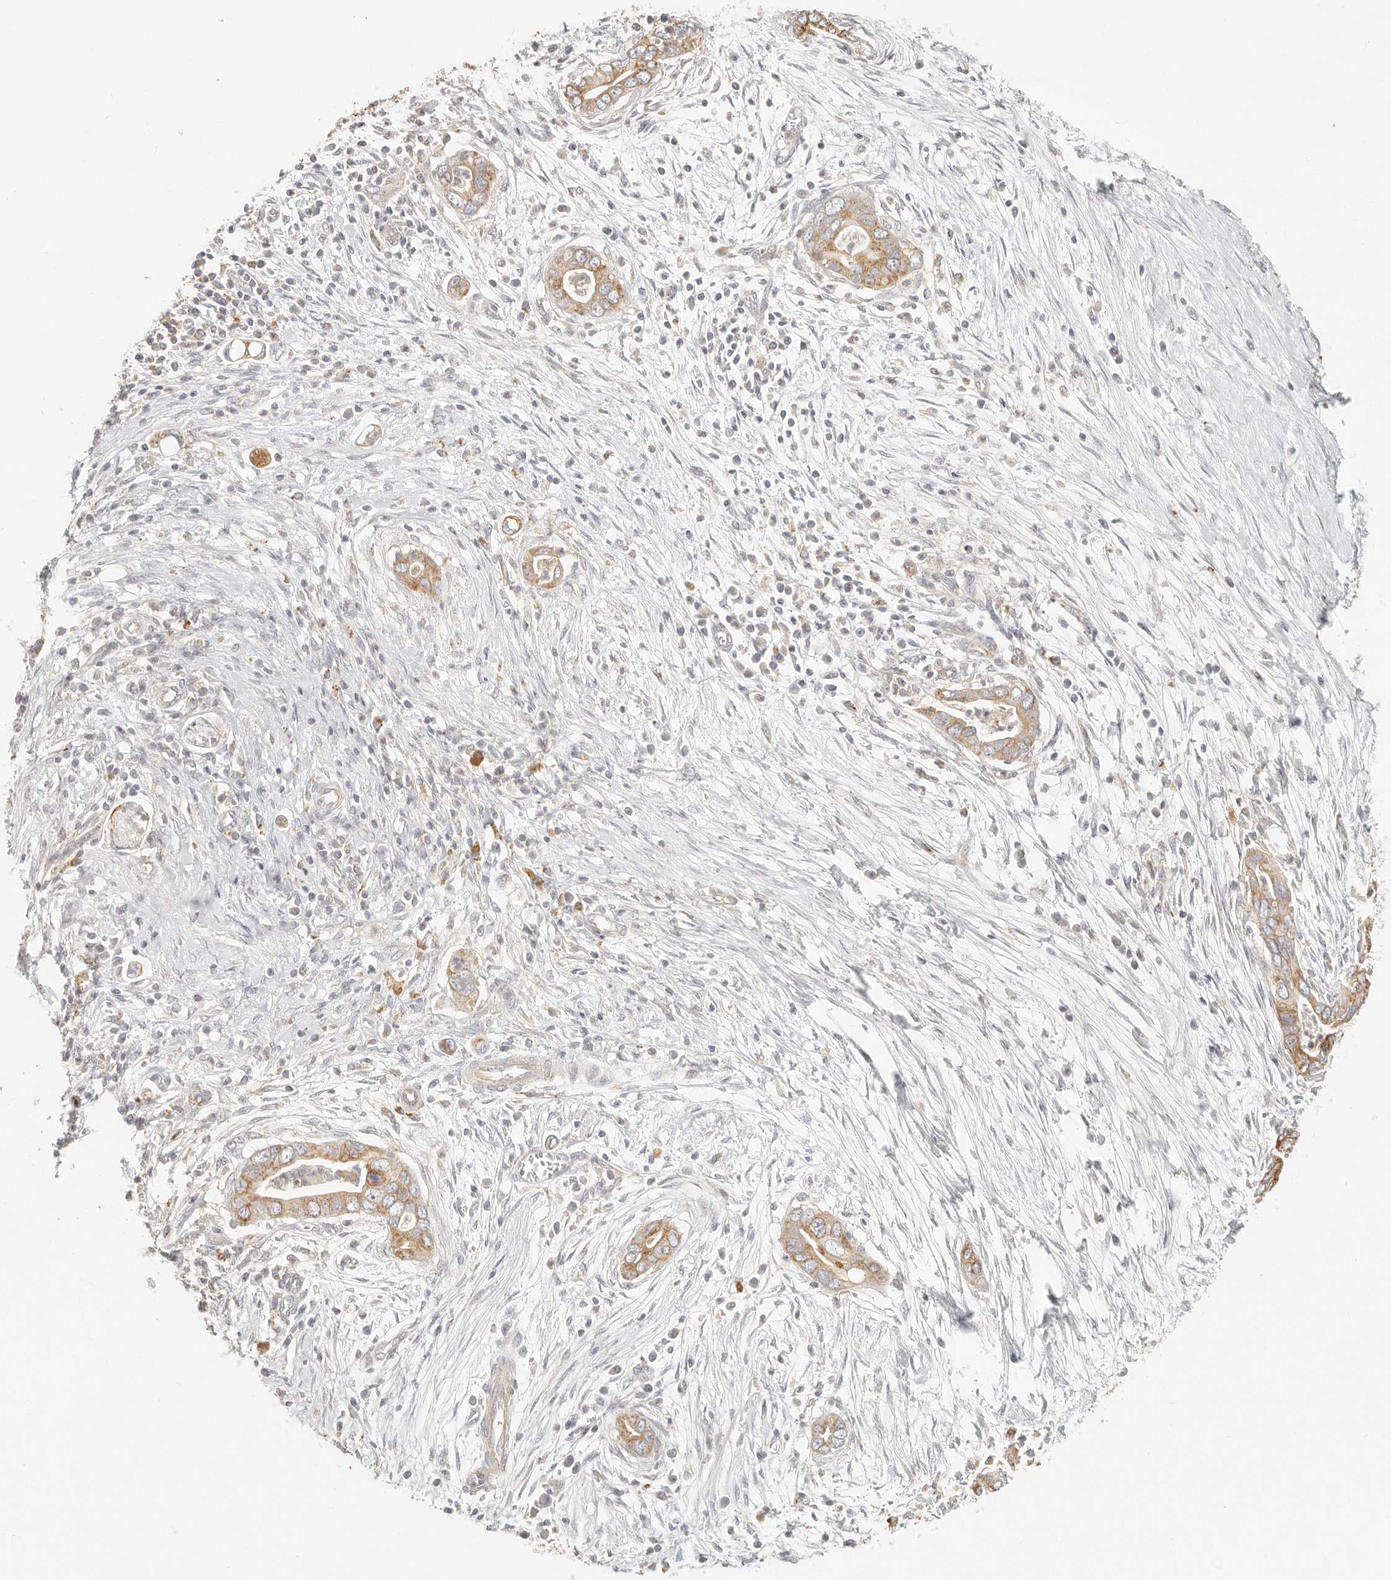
{"staining": {"intensity": "moderate", "quantity": ">75%", "location": "cytoplasmic/membranous"}, "tissue": "pancreatic cancer", "cell_type": "Tumor cells", "image_type": "cancer", "snomed": [{"axis": "morphology", "description": "Adenocarcinoma, NOS"}, {"axis": "topography", "description": "Pancreas"}], "caption": "Immunohistochemistry (IHC) (DAB (3,3'-diaminobenzidine)) staining of human pancreatic cancer shows moderate cytoplasmic/membranous protein expression in approximately >75% of tumor cells.", "gene": "CNMD", "patient": {"sex": "male", "age": 75}}